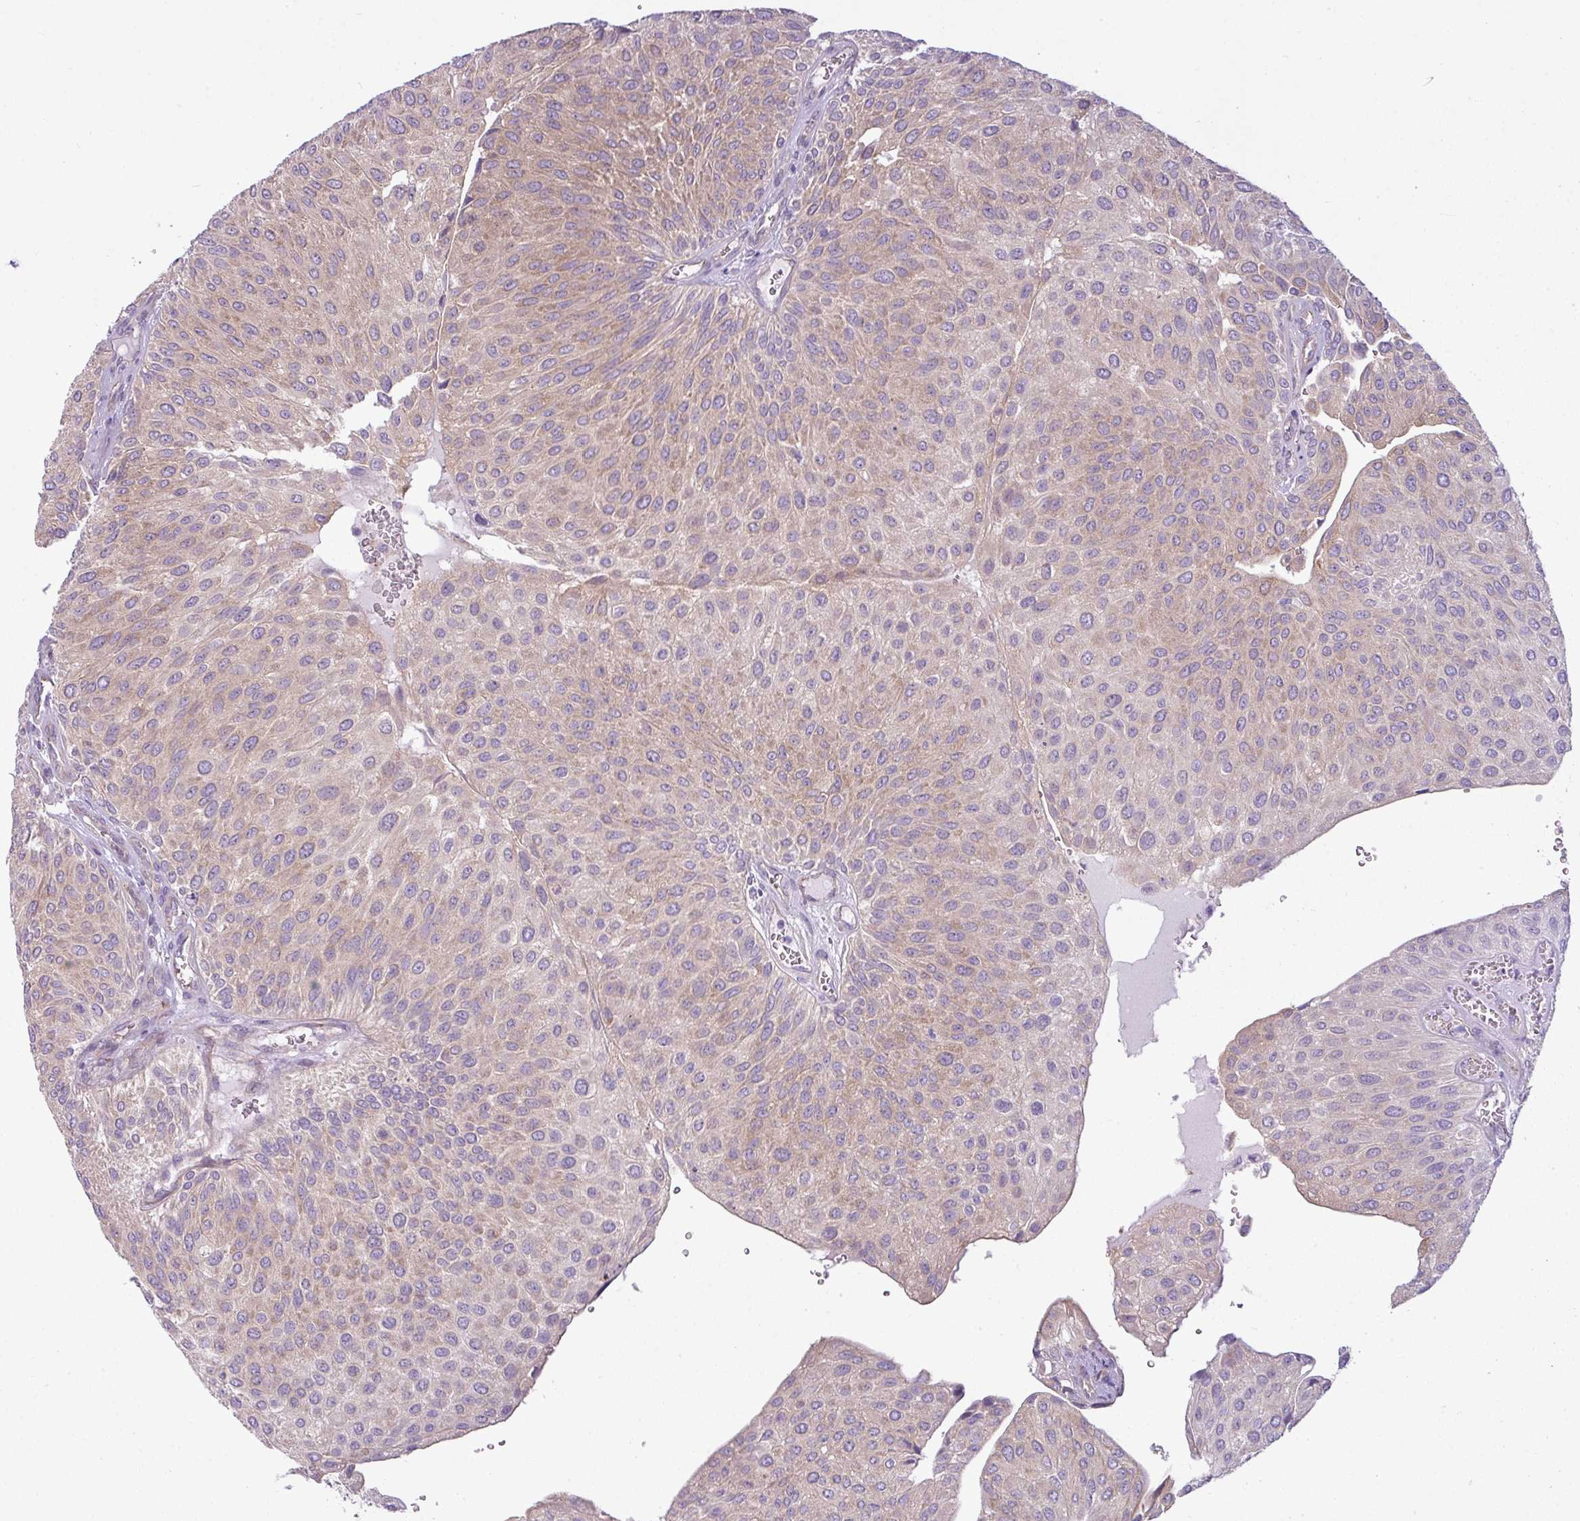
{"staining": {"intensity": "weak", "quantity": ">75%", "location": "cytoplasmic/membranous"}, "tissue": "urothelial cancer", "cell_type": "Tumor cells", "image_type": "cancer", "snomed": [{"axis": "morphology", "description": "Urothelial carcinoma, NOS"}, {"axis": "topography", "description": "Urinary bladder"}], "caption": "Tumor cells demonstrate weak cytoplasmic/membranous positivity in approximately >75% of cells in transitional cell carcinoma.", "gene": "CAMK2B", "patient": {"sex": "male", "age": 67}}